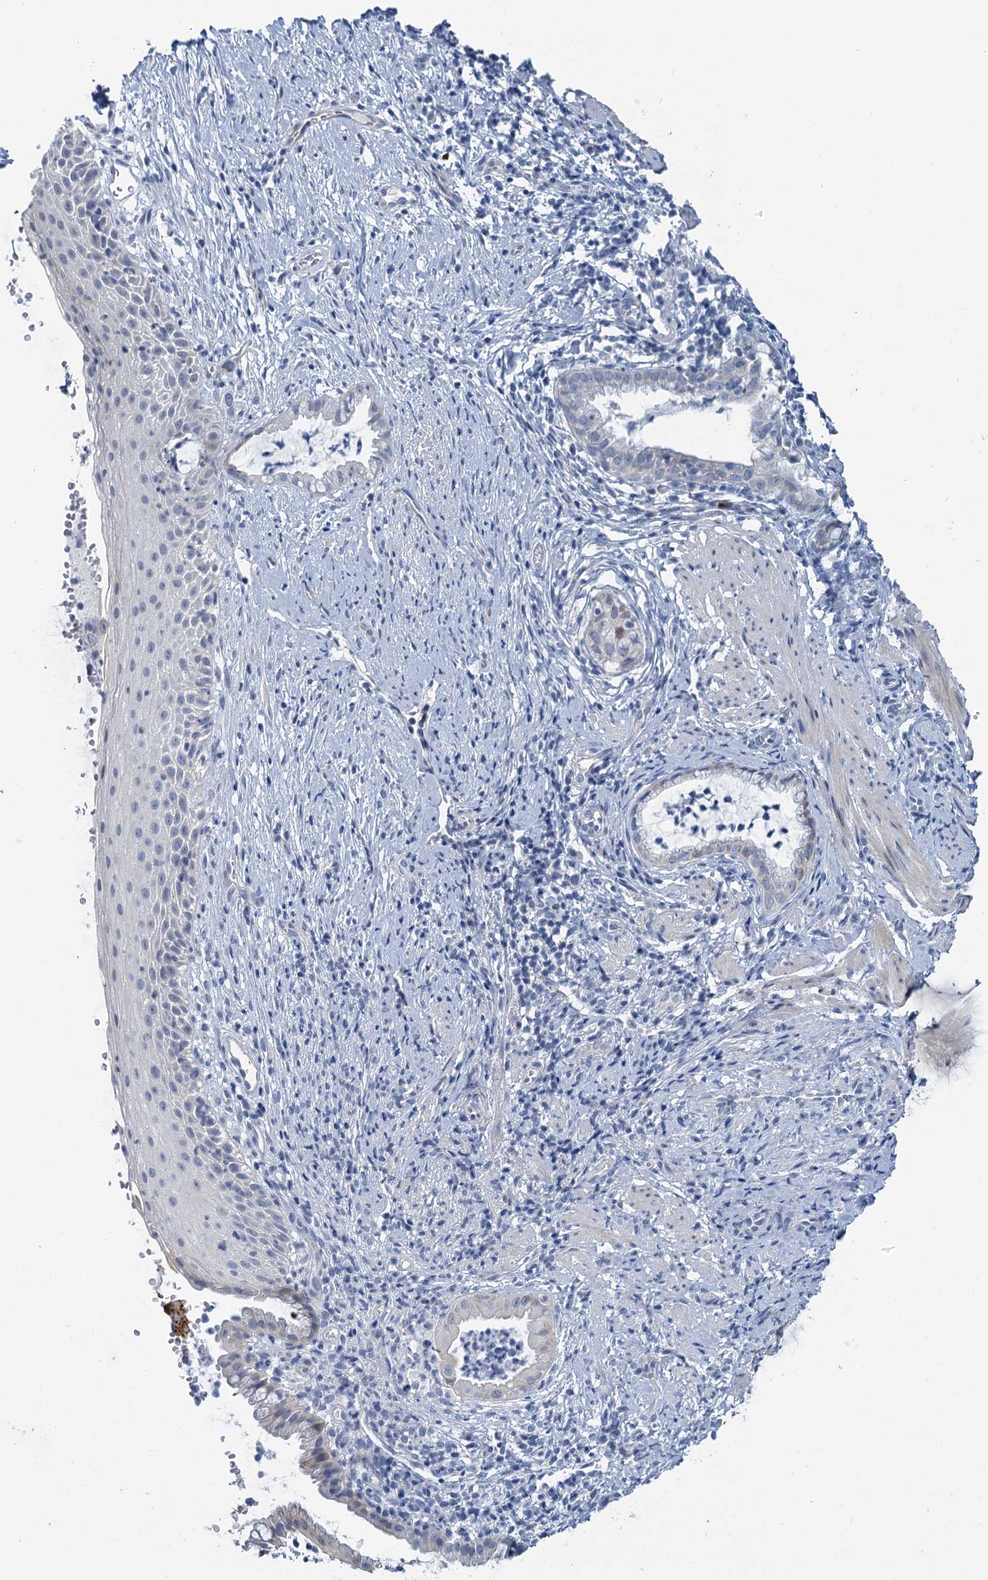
{"staining": {"intensity": "negative", "quantity": "none", "location": "none"}, "tissue": "cervix", "cell_type": "Glandular cells", "image_type": "normal", "snomed": [{"axis": "morphology", "description": "Normal tissue, NOS"}, {"axis": "topography", "description": "Cervix"}], "caption": "The histopathology image exhibits no staining of glandular cells in benign cervix.", "gene": "ACRBP", "patient": {"sex": "female", "age": 36}}